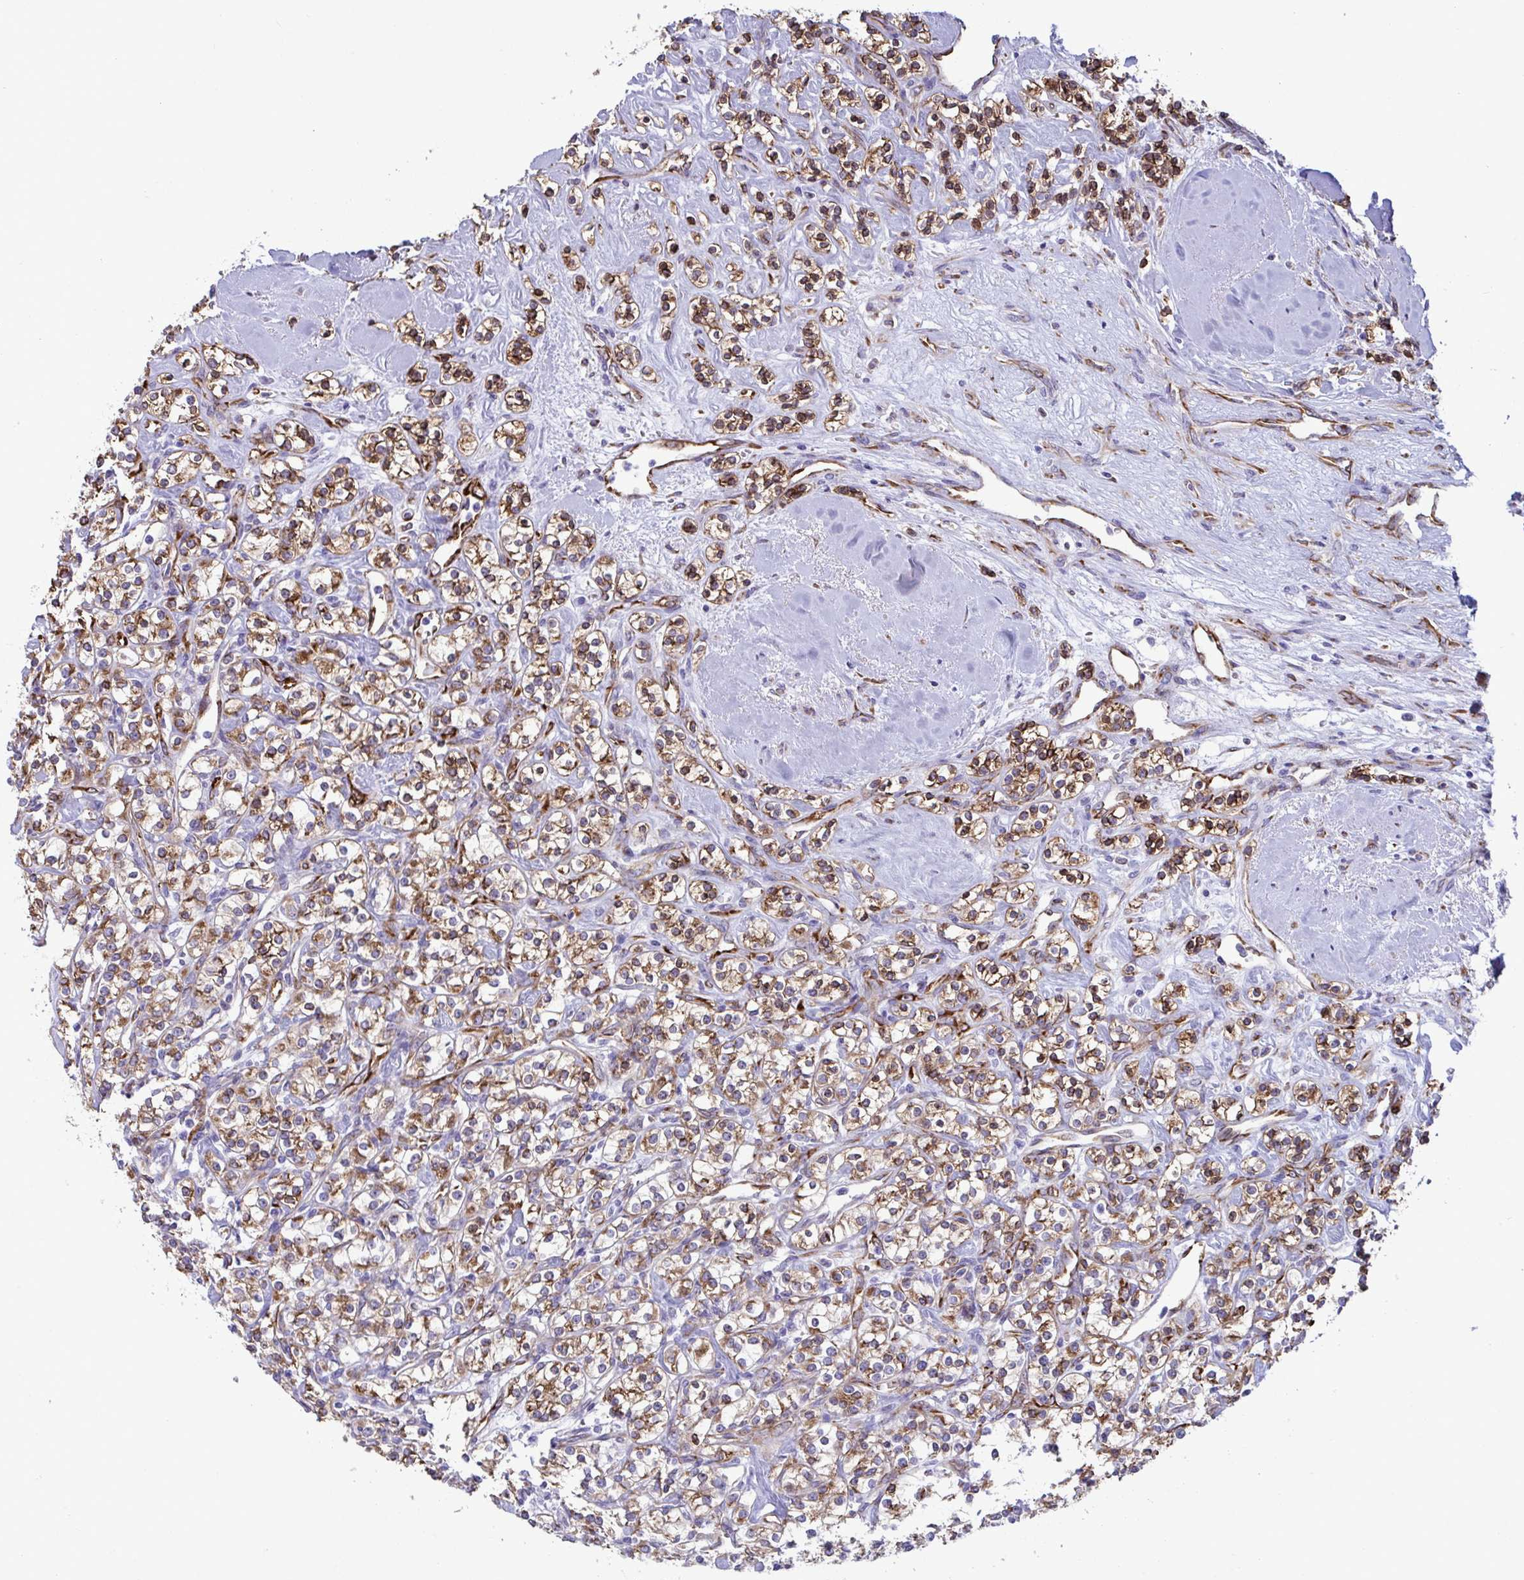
{"staining": {"intensity": "moderate", "quantity": ">75%", "location": "cytoplasmic/membranous"}, "tissue": "renal cancer", "cell_type": "Tumor cells", "image_type": "cancer", "snomed": [{"axis": "morphology", "description": "Adenocarcinoma, NOS"}, {"axis": "topography", "description": "Kidney"}], "caption": "Human renal cancer (adenocarcinoma) stained with a brown dye reveals moderate cytoplasmic/membranous positive expression in approximately >75% of tumor cells.", "gene": "ASPH", "patient": {"sex": "male", "age": 77}}